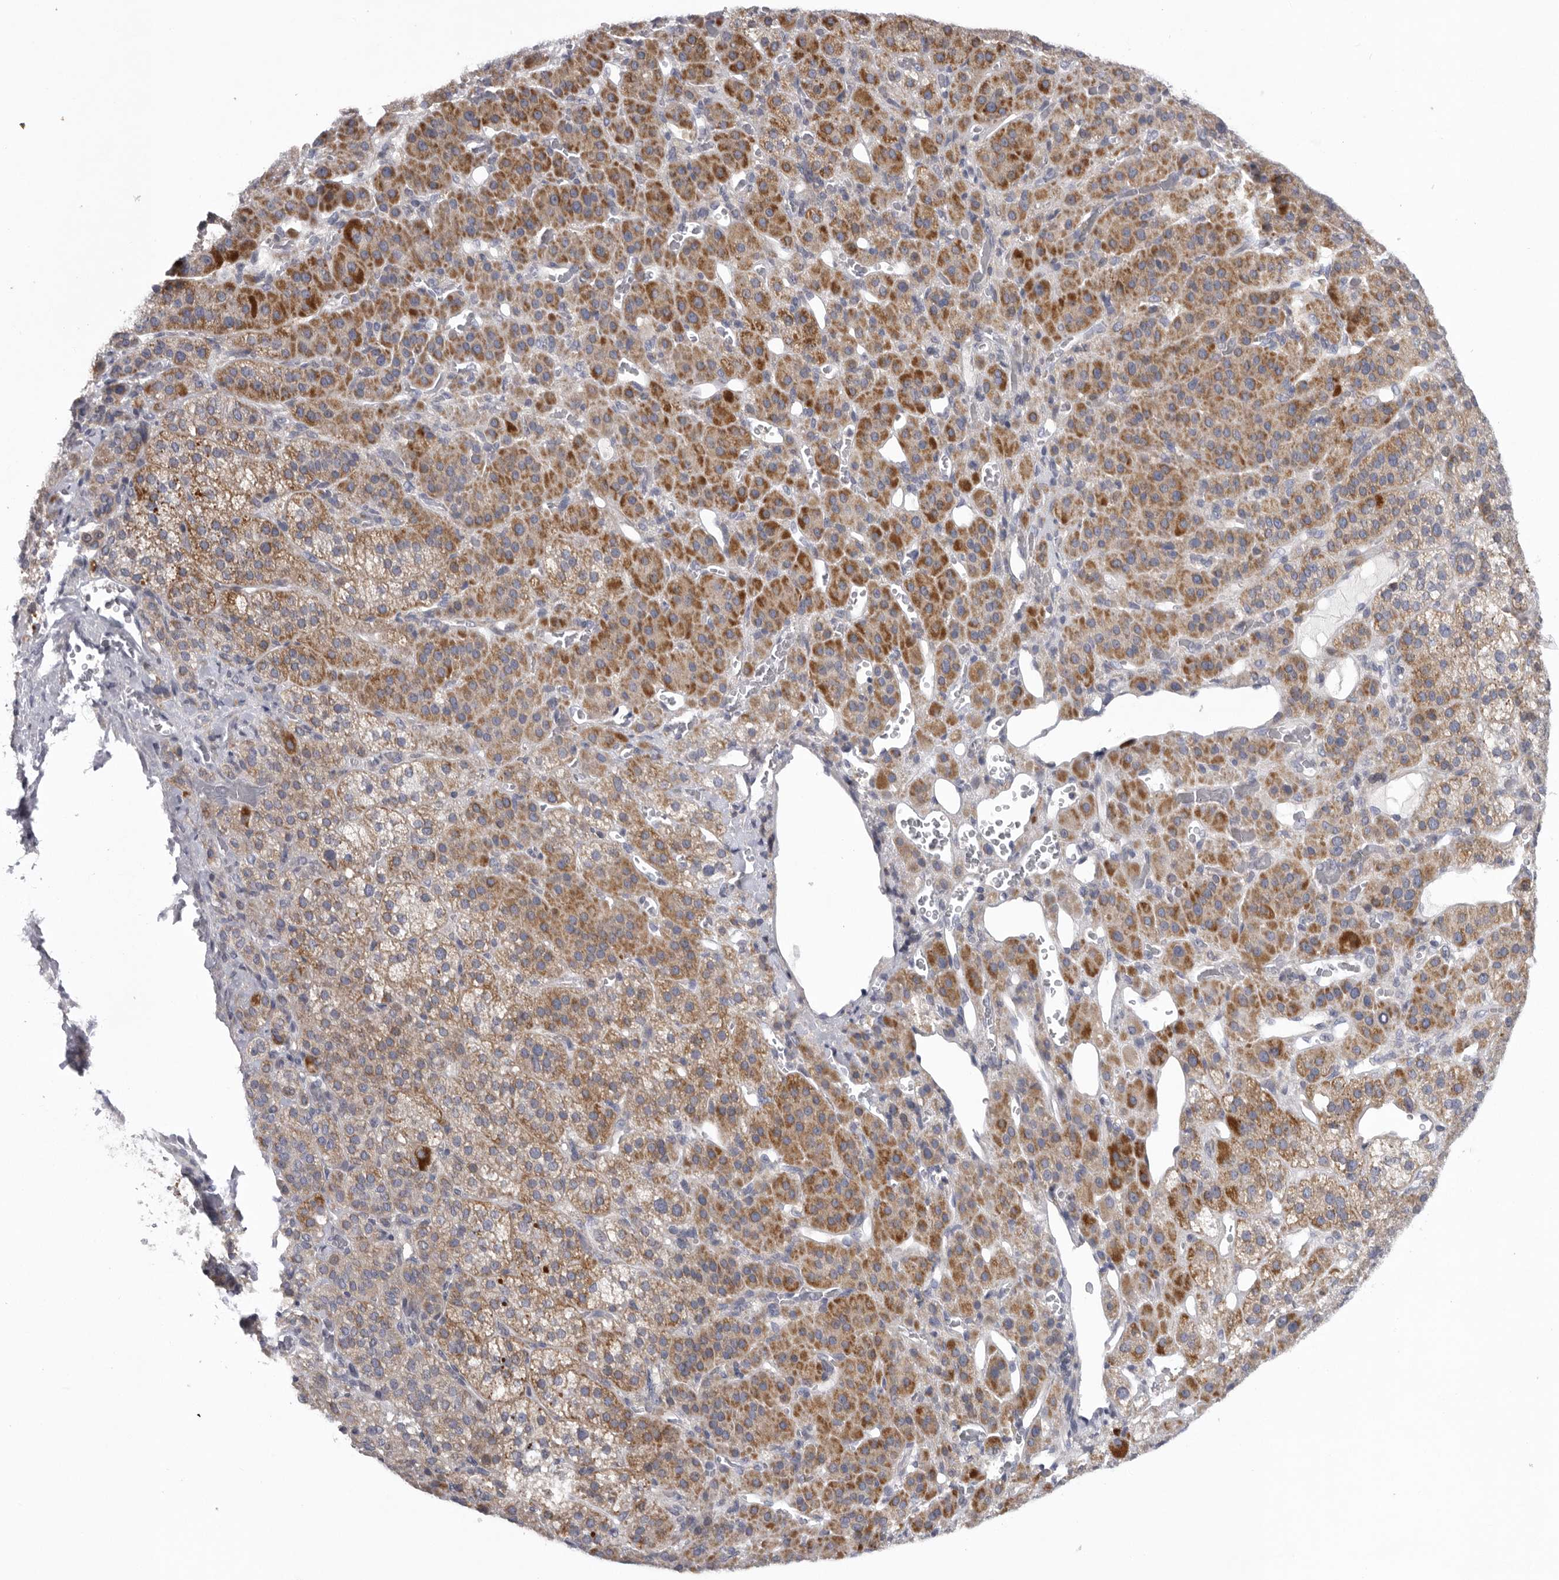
{"staining": {"intensity": "moderate", "quantity": ">75%", "location": "cytoplasmic/membranous"}, "tissue": "adrenal gland", "cell_type": "Glandular cells", "image_type": "normal", "snomed": [{"axis": "morphology", "description": "Normal tissue, NOS"}, {"axis": "topography", "description": "Adrenal gland"}], "caption": "This is an image of IHC staining of normal adrenal gland, which shows moderate expression in the cytoplasmic/membranous of glandular cells.", "gene": "USP24", "patient": {"sex": "male", "age": 57}}